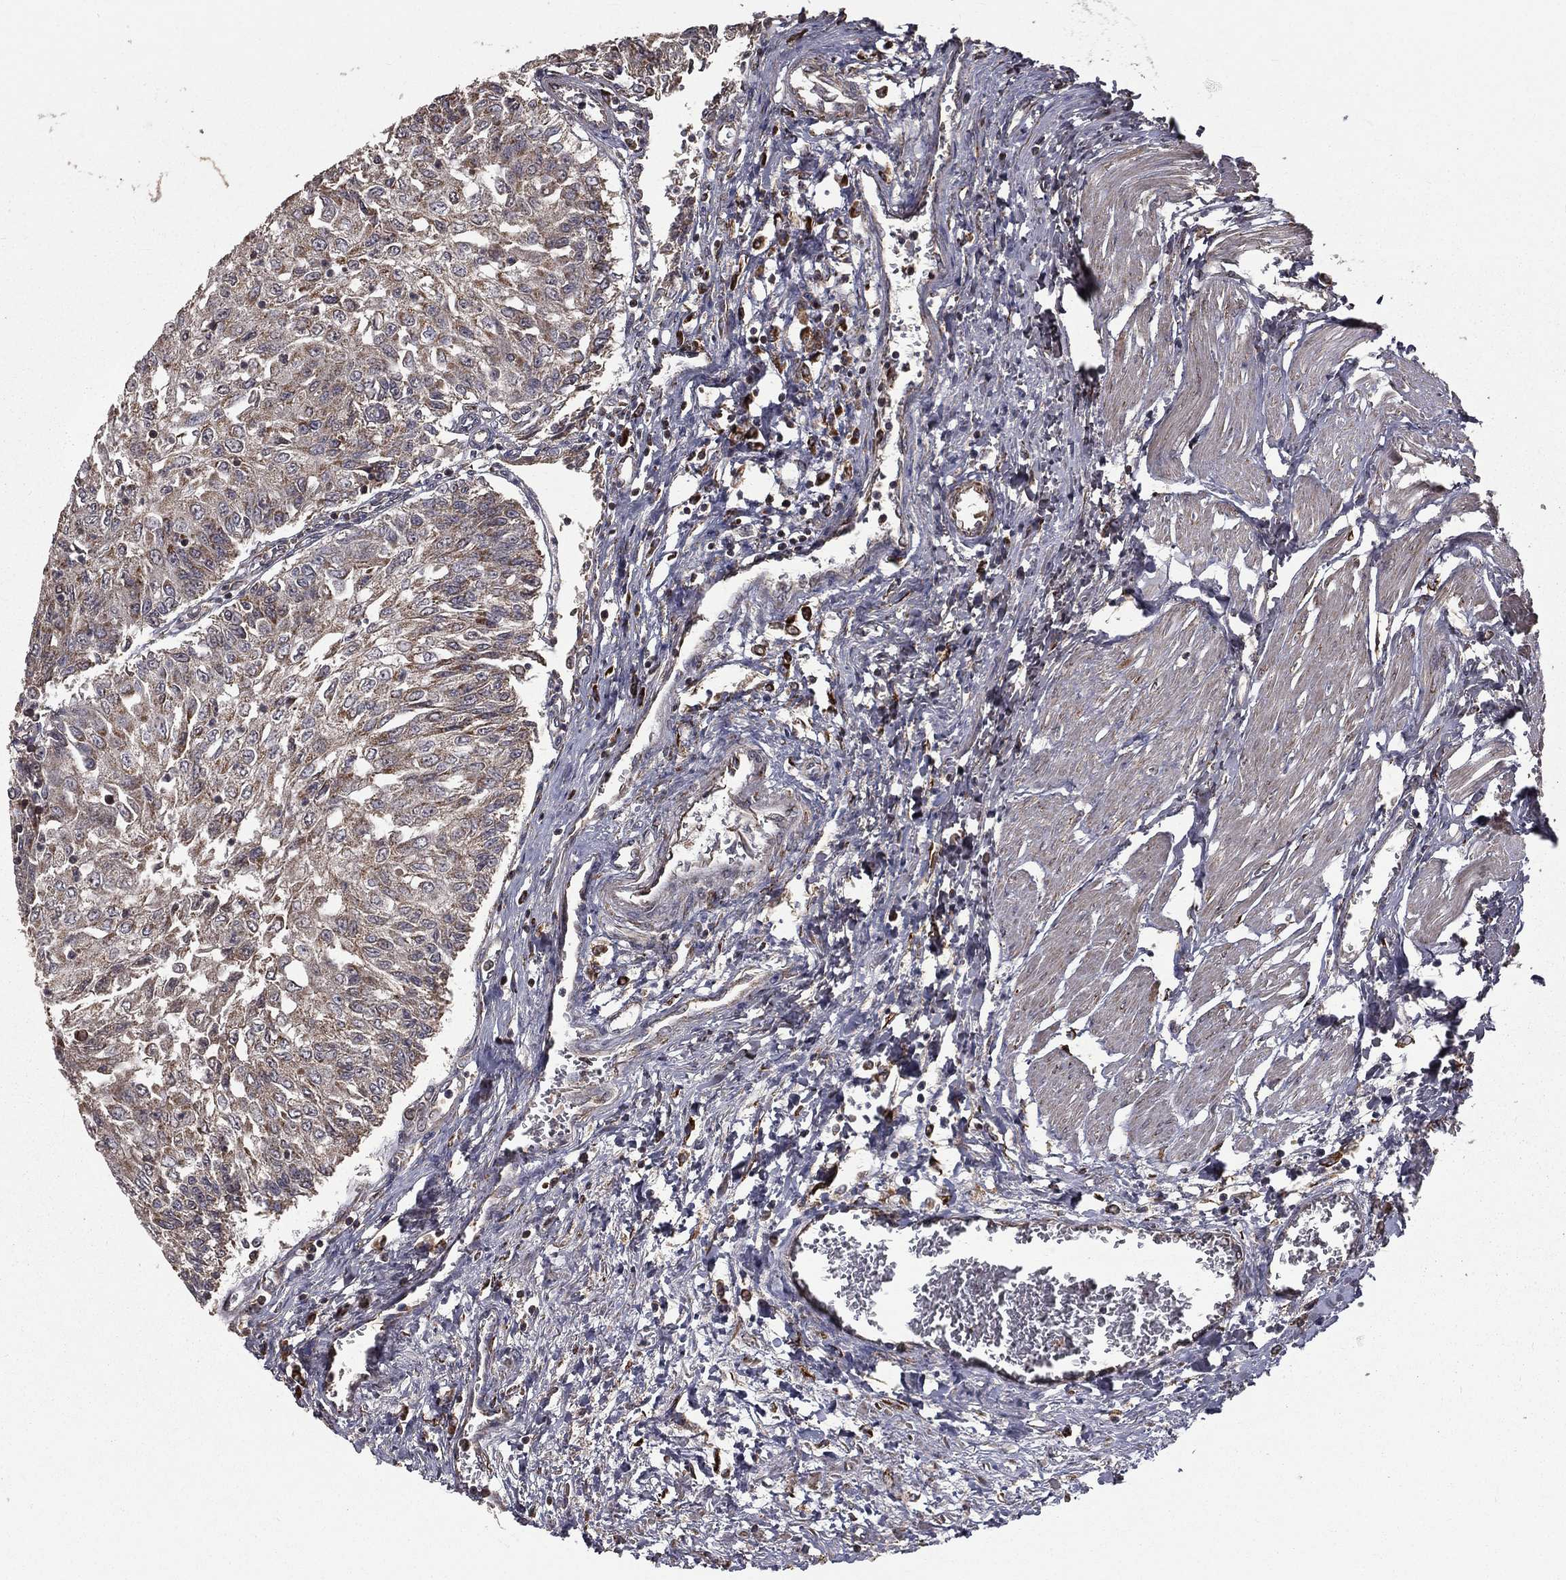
{"staining": {"intensity": "weak", "quantity": ">75%", "location": "cytoplasmic/membranous"}, "tissue": "urothelial cancer", "cell_type": "Tumor cells", "image_type": "cancer", "snomed": [{"axis": "morphology", "description": "Urothelial carcinoma, Low grade"}, {"axis": "topography", "description": "Urinary bladder"}], "caption": "Brown immunohistochemical staining in urothelial cancer demonstrates weak cytoplasmic/membranous positivity in approximately >75% of tumor cells.", "gene": "OLFML1", "patient": {"sex": "male", "age": 78}}